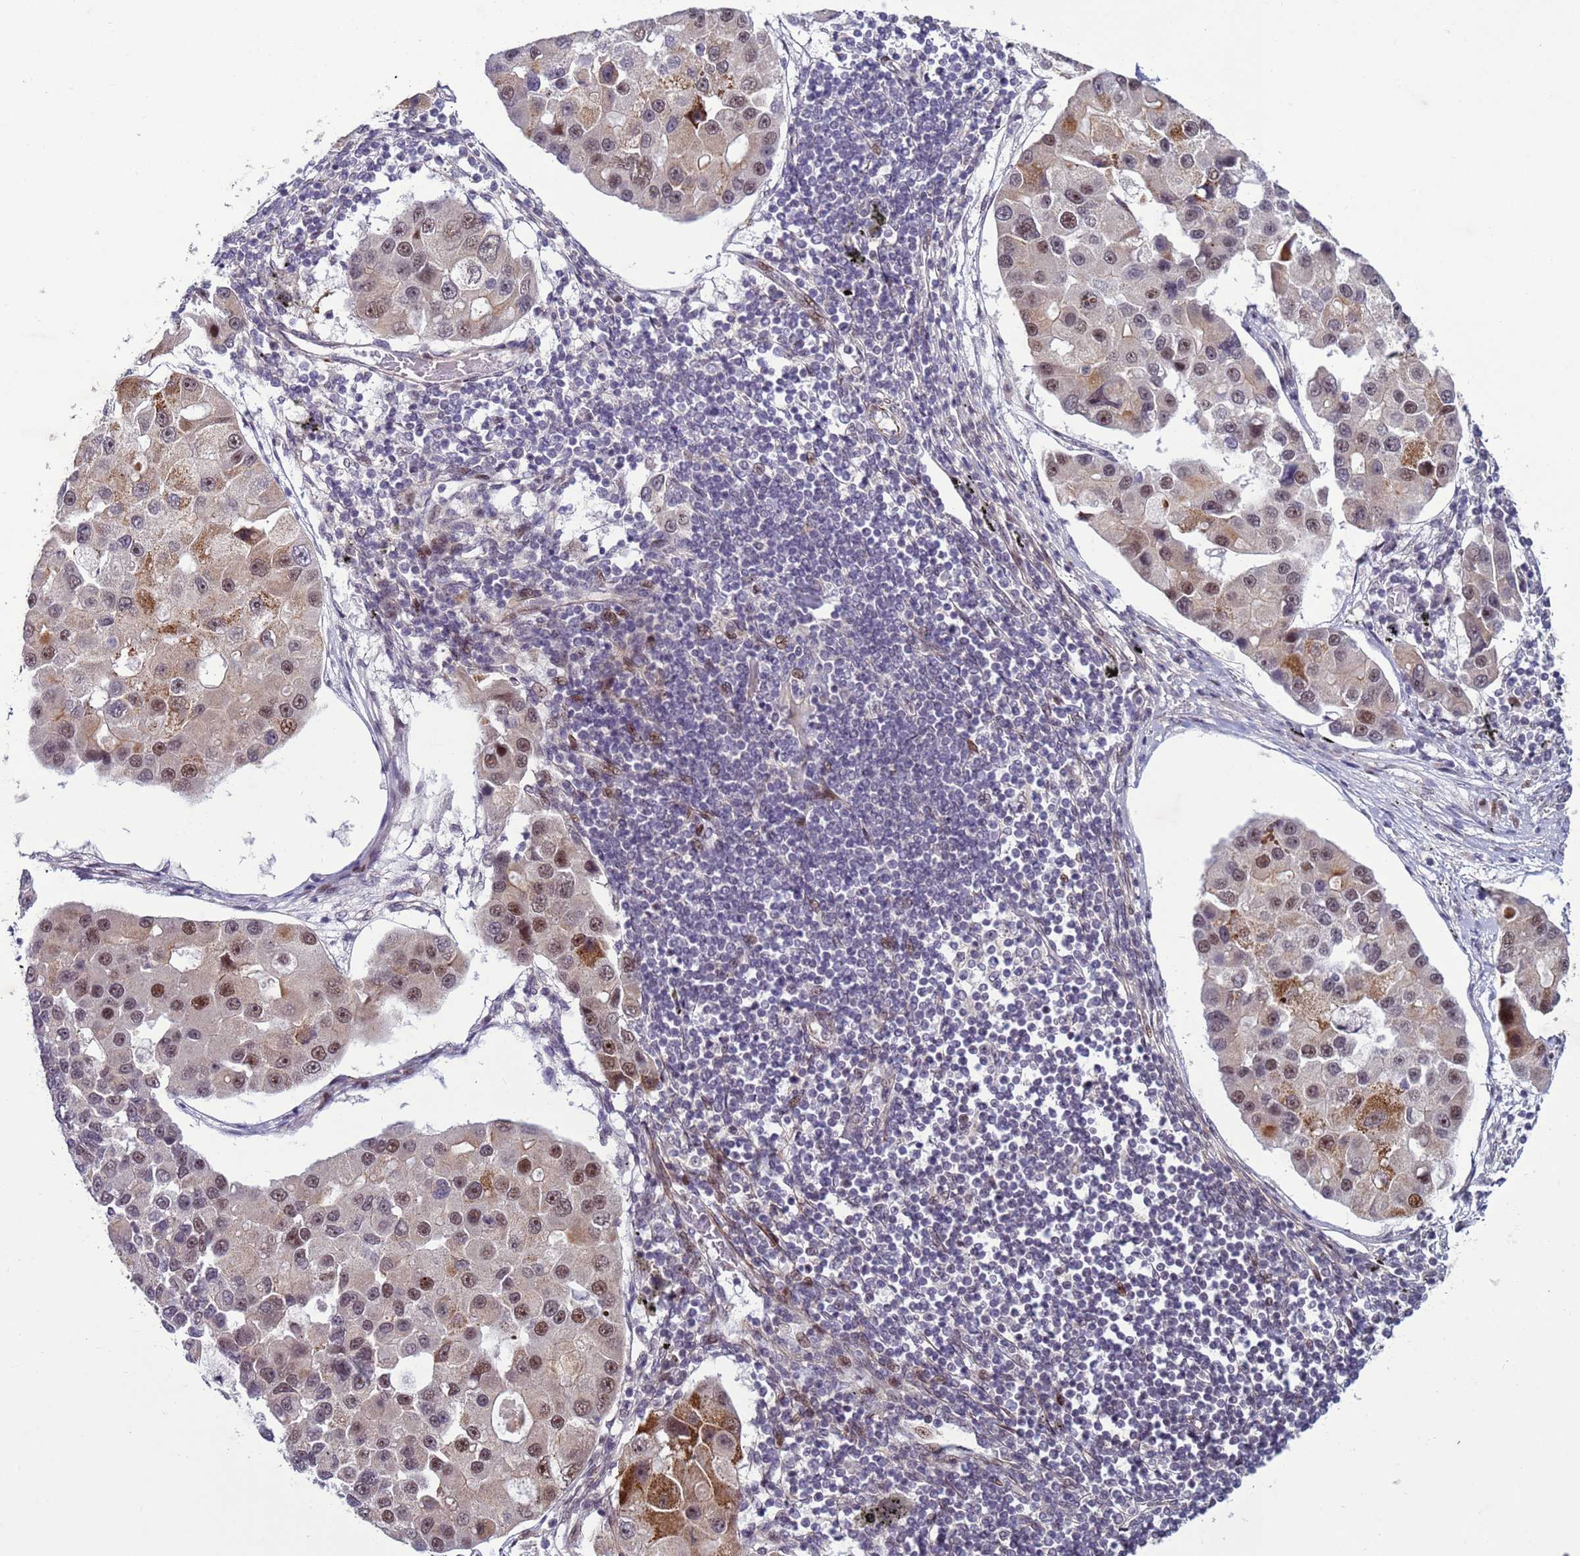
{"staining": {"intensity": "moderate", "quantity": "<25%", "location": "nuclear"}, "tissue": "lung cancer", "cell_type": "Tumor cells", "image_type": "cancer", "snomed": [{"axis": "morphology", "description": "Adenocarcinoma, NOS"}, {"axis": "topography", "description": "Lung"}], "caption": "An image of lung cancer (adenocarcinoma) stained for a protein demonstrates moderate nuclear brown staining in tumor cells.", "gene": "SHC3", "patient": {"sex": "female", "age": 54}}